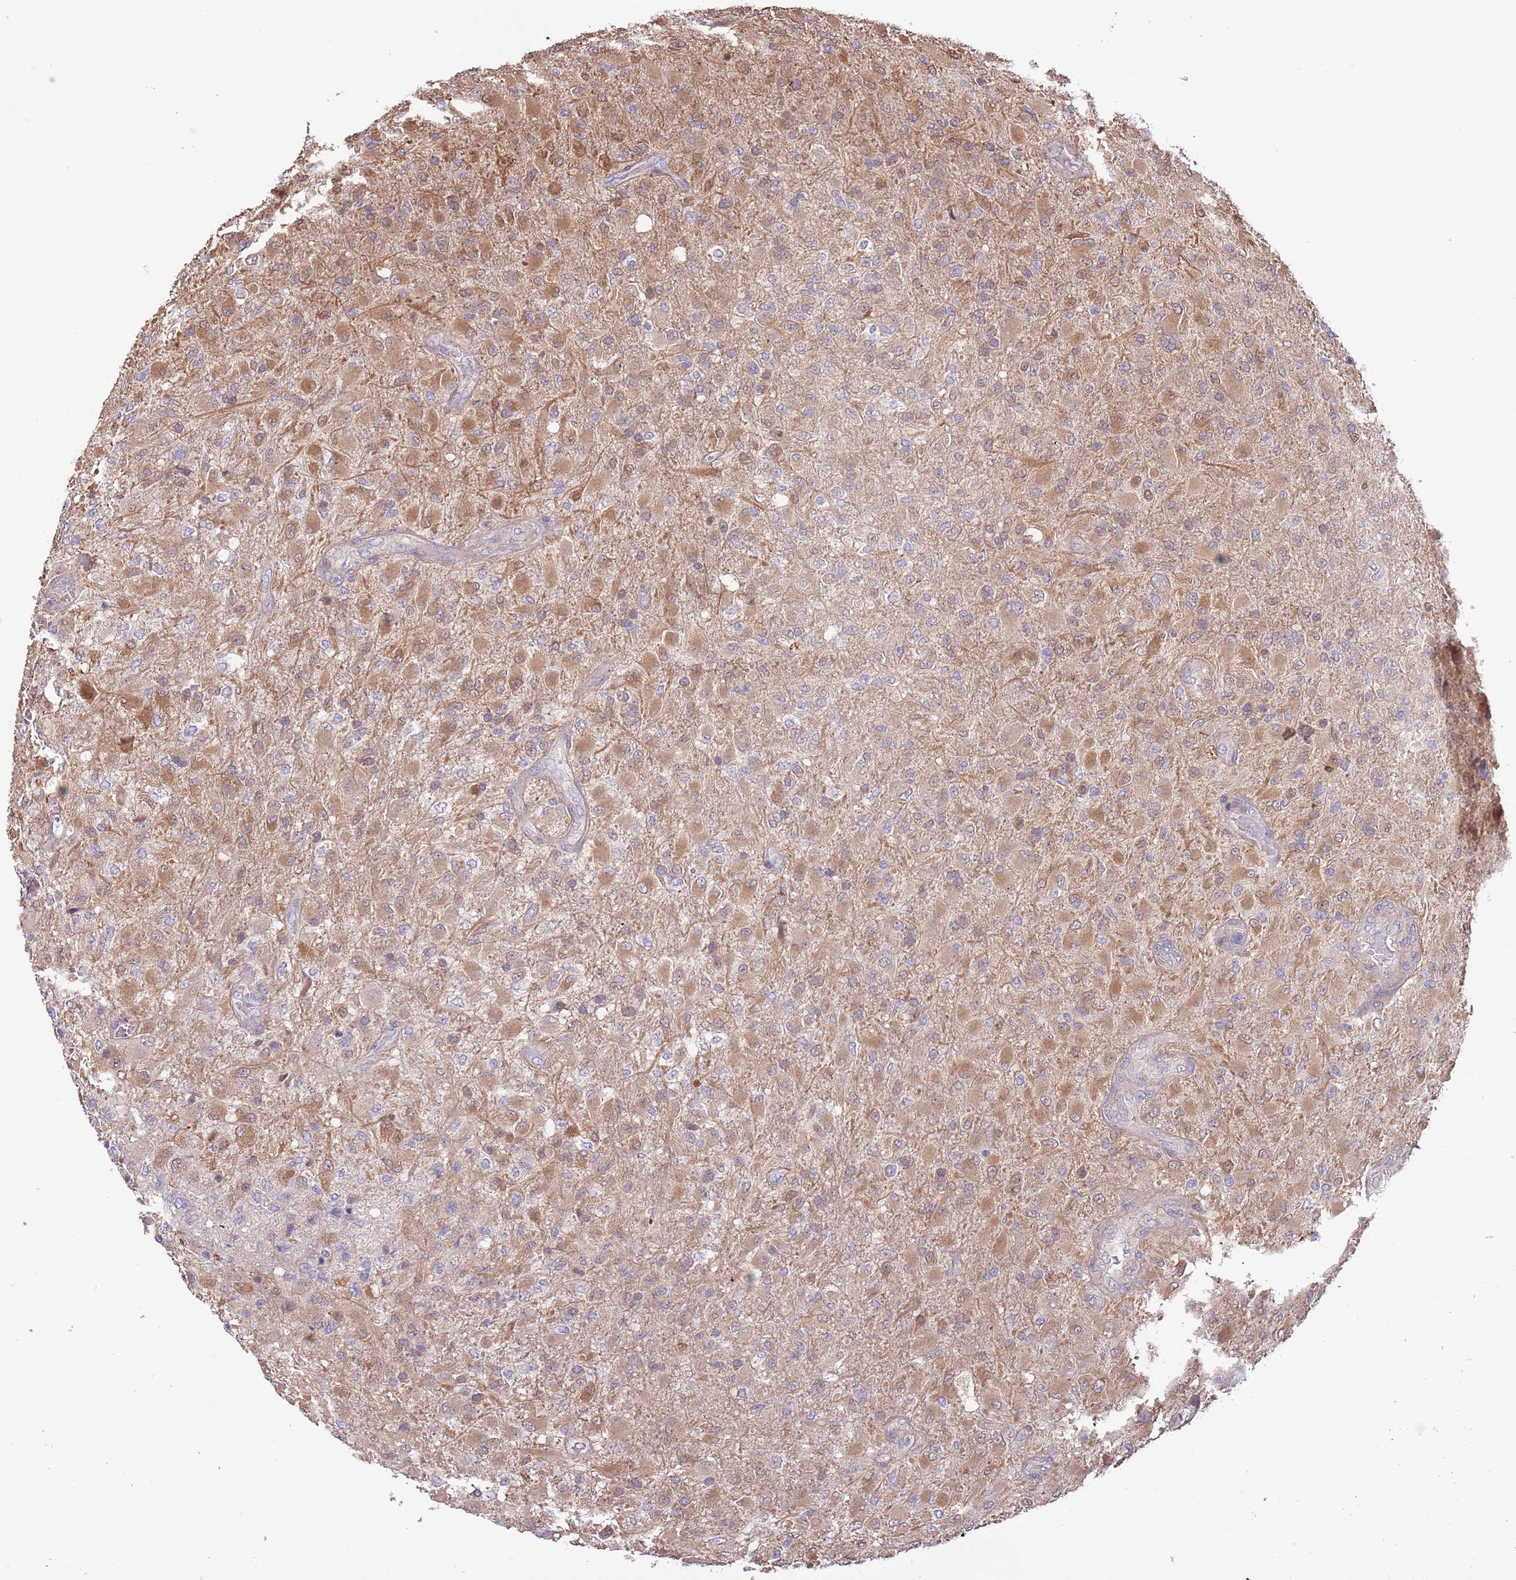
{"staining": {"intensity": "moderate", "quantity": ">75%", "location": "cytoplasmic/membranous"}, "tissue": "glioma", "cell_type": "Tumor cells", "image_type": "cancer", "snomed": [{"axis": "morphology", "description": "Glioma, malignant, Low grade"}, {"axis": "topography", "description": "Brain"}], "caption": "Glioma stained for a protein demonstrates moderate cytoplasmic/membranous positivity in tumor cells.", "gene": "PRR32", "patient": {"sex": "male", "age": 65}}